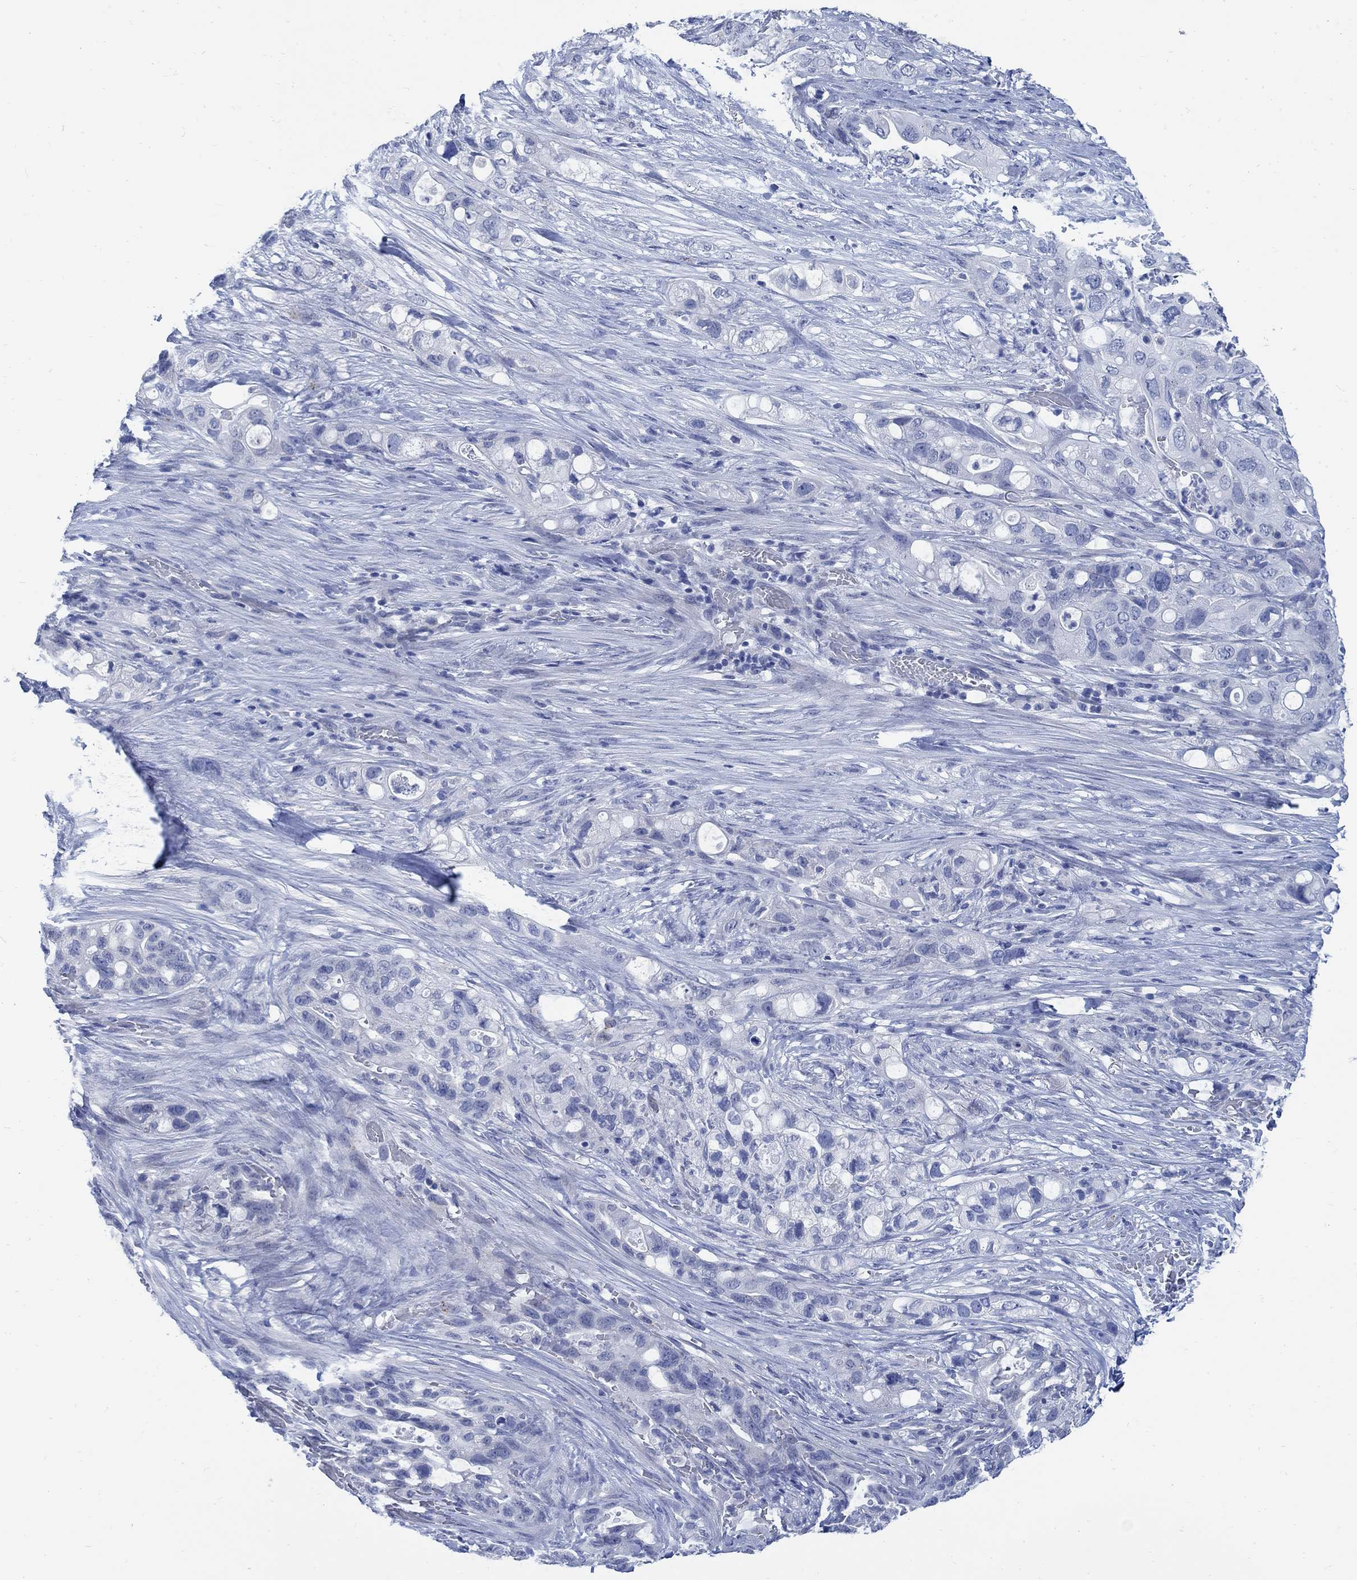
{"staining": {"intensity": "negative", "quantity": "none", "location": "none"}, "tissue": "pancreatic cancer", "cell_type": "Tumor cells", "image_type": "cancer", "snomed": [{"axis": "morphology", "description": "Adenocarcinoma, NOS"}, {"axis": "topography", "description": "Pancreas"}], "caption": "Pancreatic adenocarcinoma was stained to show a protein in brown. There is no significant staining in tumor cells.", "gene": "CAMK2N1", "patient": {"sex": "female", "age": 72}}